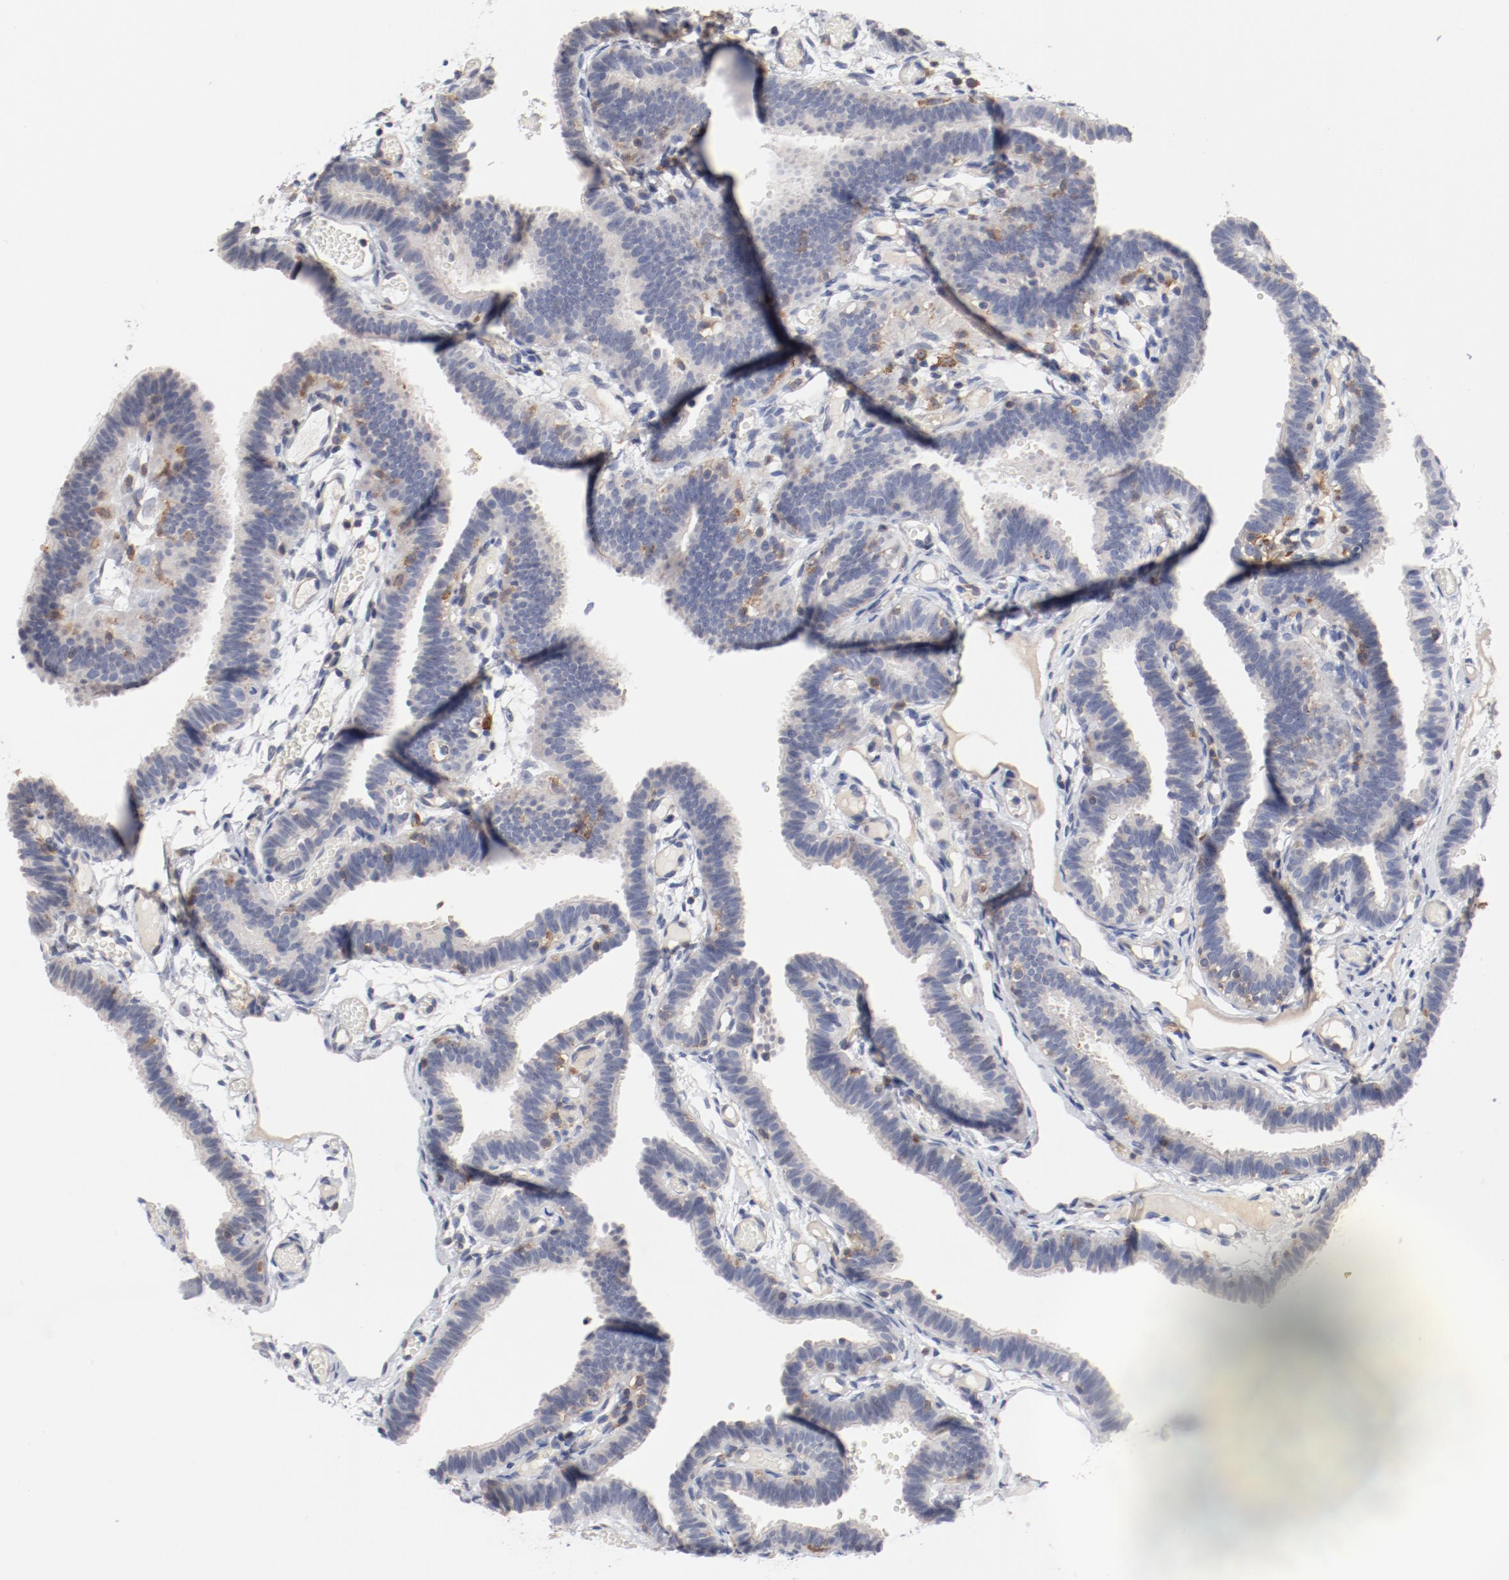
{"staining": {"intensity": "weak", "quantity": "<25%", "location": "cytoplasmic/membranous"}, "tissue": "fallopian tube", "cell_type": "Glandular cells", "image_type": "normal", "snomed": [{"axis": "morphology", "description": "Normal tissue, NOS"}, {"axis": "topography", "description": "Fallopian tube"}], "caption": "The micrograph shows no significant expression in glandular cells of fallopian tube. (Brightfield microscopy of DAB immunohistochemistry (IHC) at high magnification).", "gene": "CBL", "patient": {"sex": "female", "age": 29}}